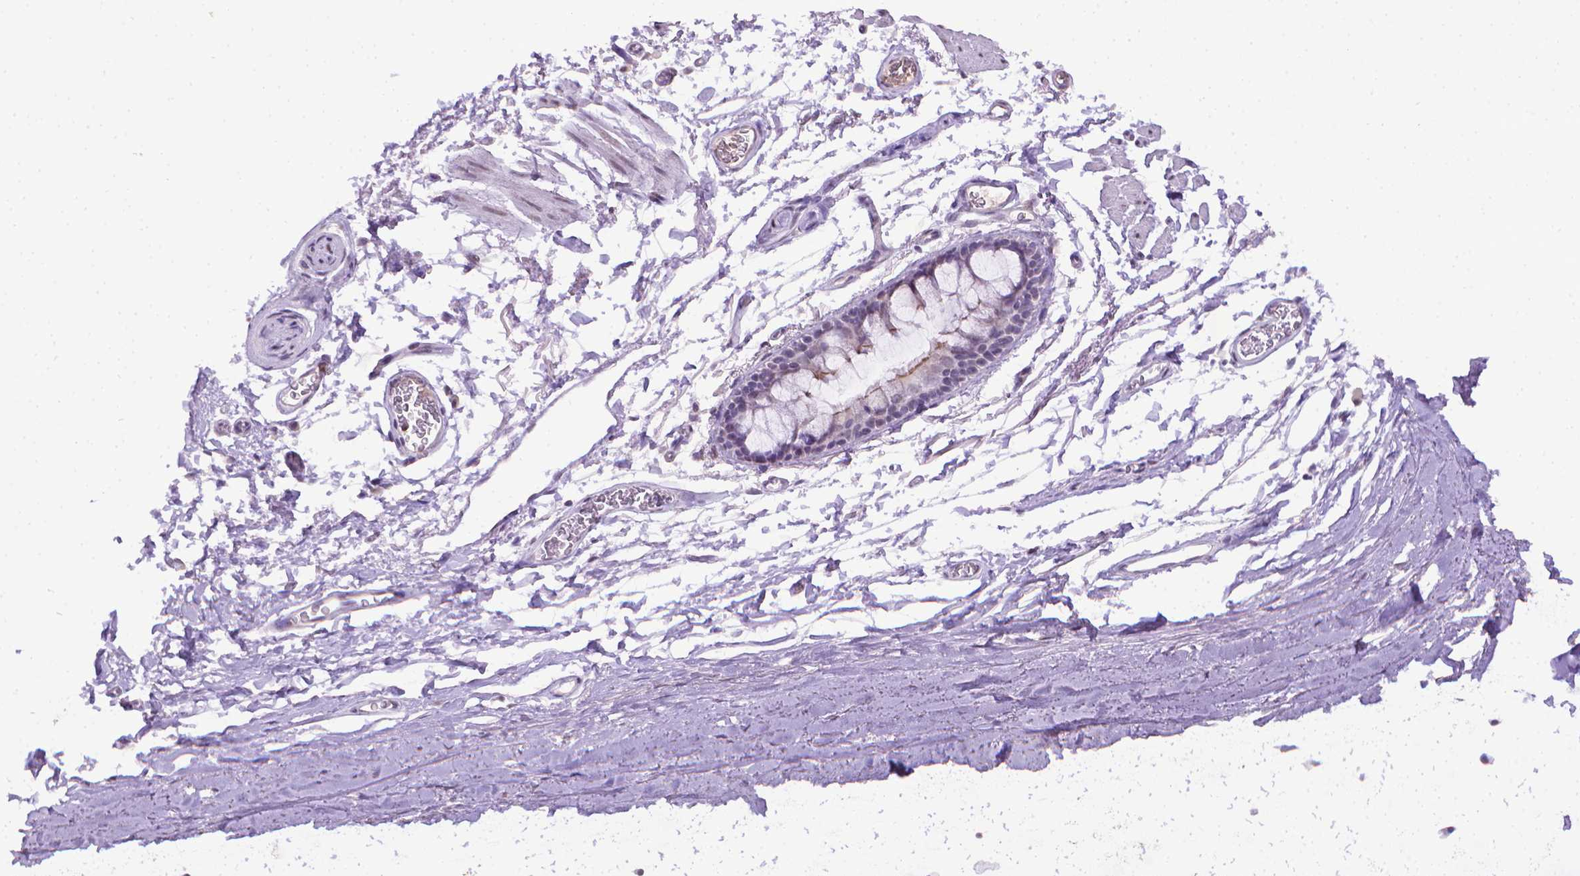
{"staining": {"intensity": "negative", "quantity": "none", "location": "none"}, "tissue": "adipose tissue", "cell_type": "Adipocytes", "image_type": "normal", "snomed": [{"axis": "morphology", "description": "Normal tissue, NOS"}, {"axis": "topography", "description": "Cartilage tissue"}, {"axis": "topography", "description": "Bronchus"}], "caption": "Photomicrograph shows no significant protein staining in adipocytes of unremarkable adipose tissue. (DAB immunohistochemistry (IHC) with hematoxylin counter stain).", "gene": "KMO", "patient": {"sex": "female", "age": 79}}